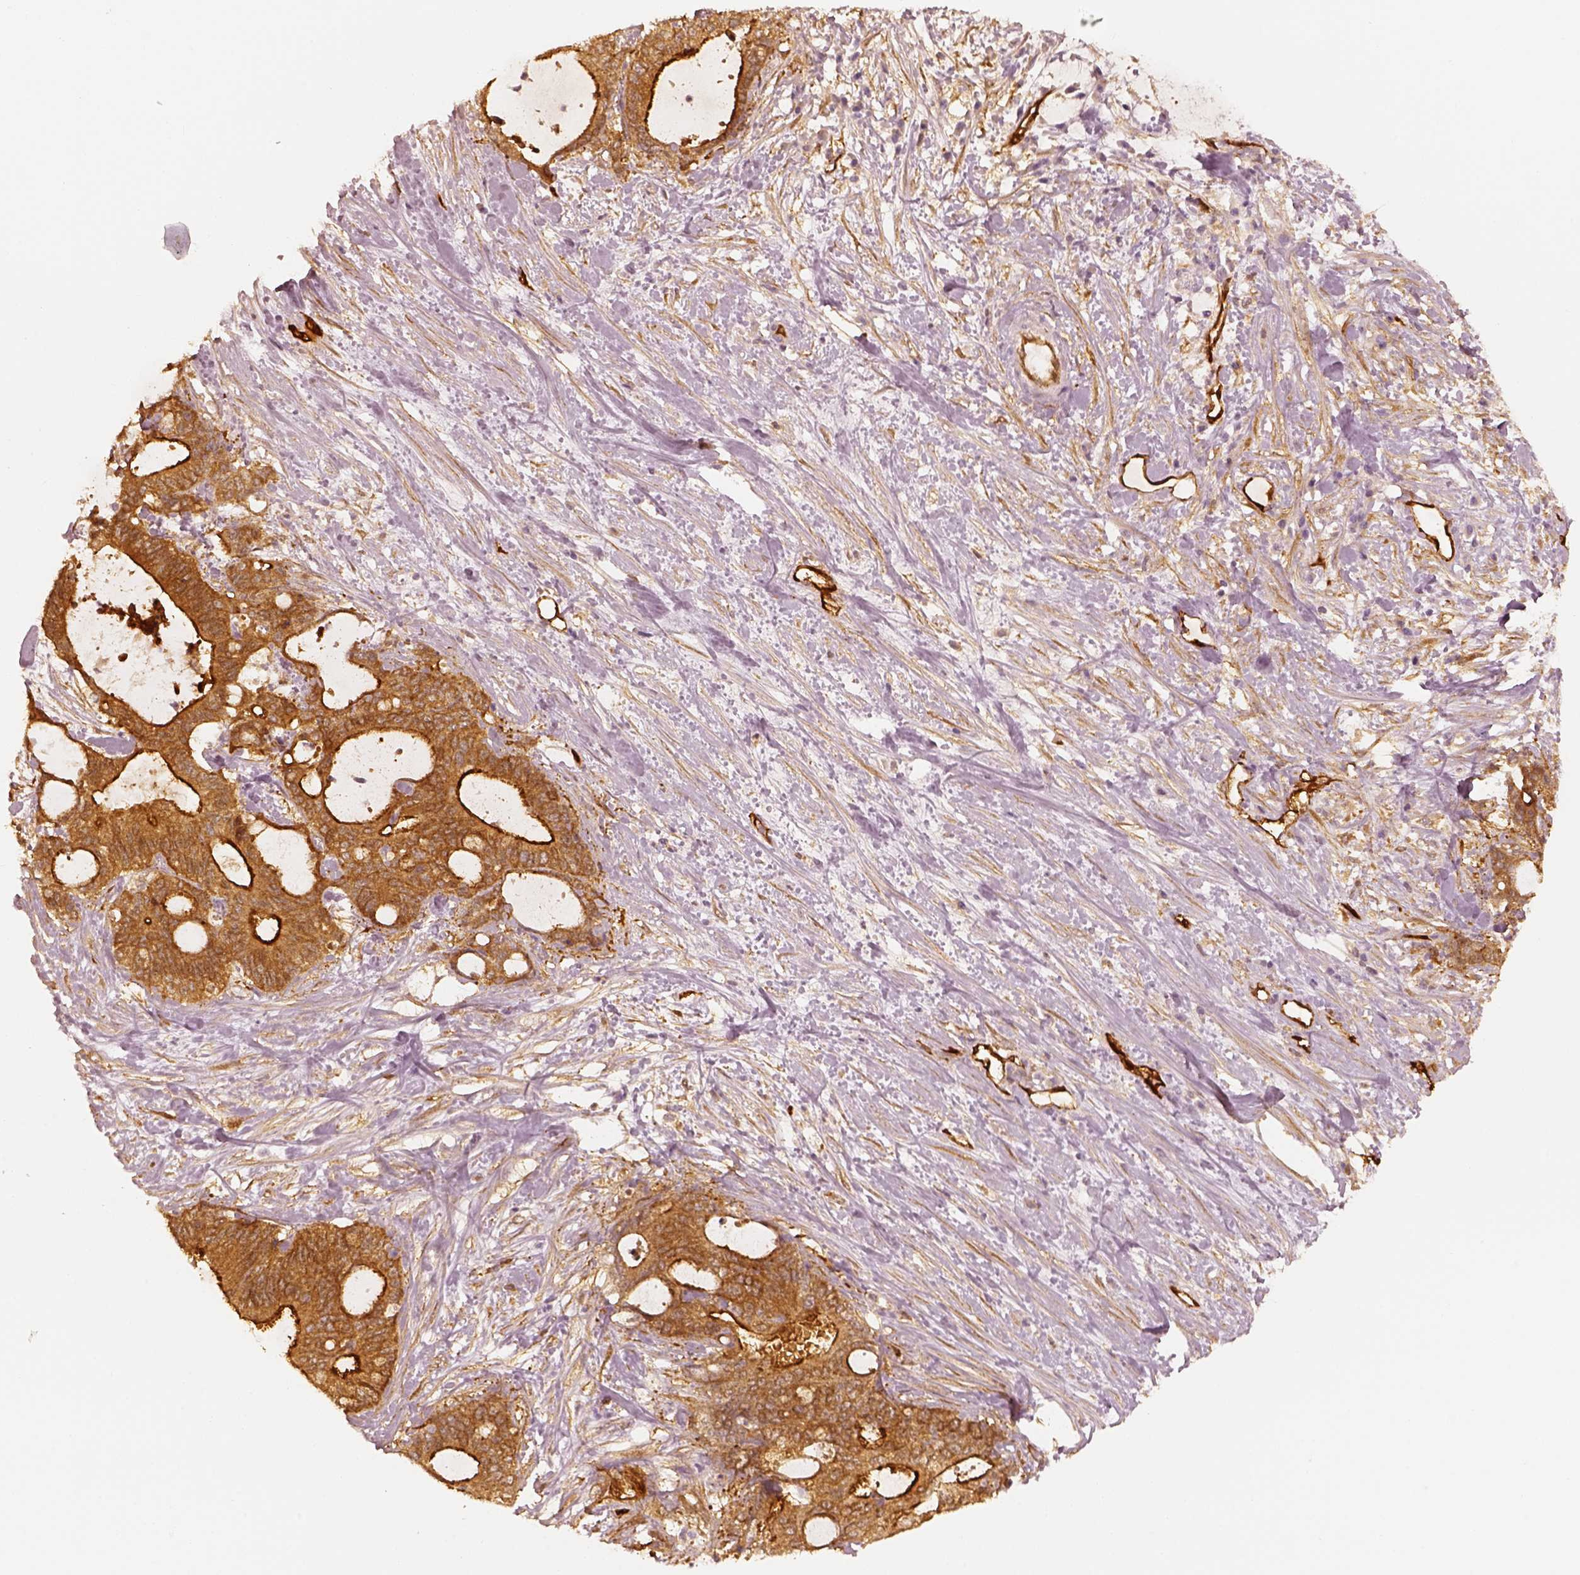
{"staining": {"intensity": "strong", "quantity": ">75%", "location": "cytoplasmic/membranous"}, "tissue": "liver cancer", "cell_type": "Tumor cells", "image_type": "cancer", "snomed": [{"axis": "morphology", "description": "Cholangiocarcinoma"}, {"axis": "topography", "description": "Liver"}], "caption": "A high amount of strong cytoplasmic/membranous expression is appreciated in about >75% of tumor cells in liver cancer tissue.", "gene": "FSCN1", "patient": {"sex": "female", "age": 73}}